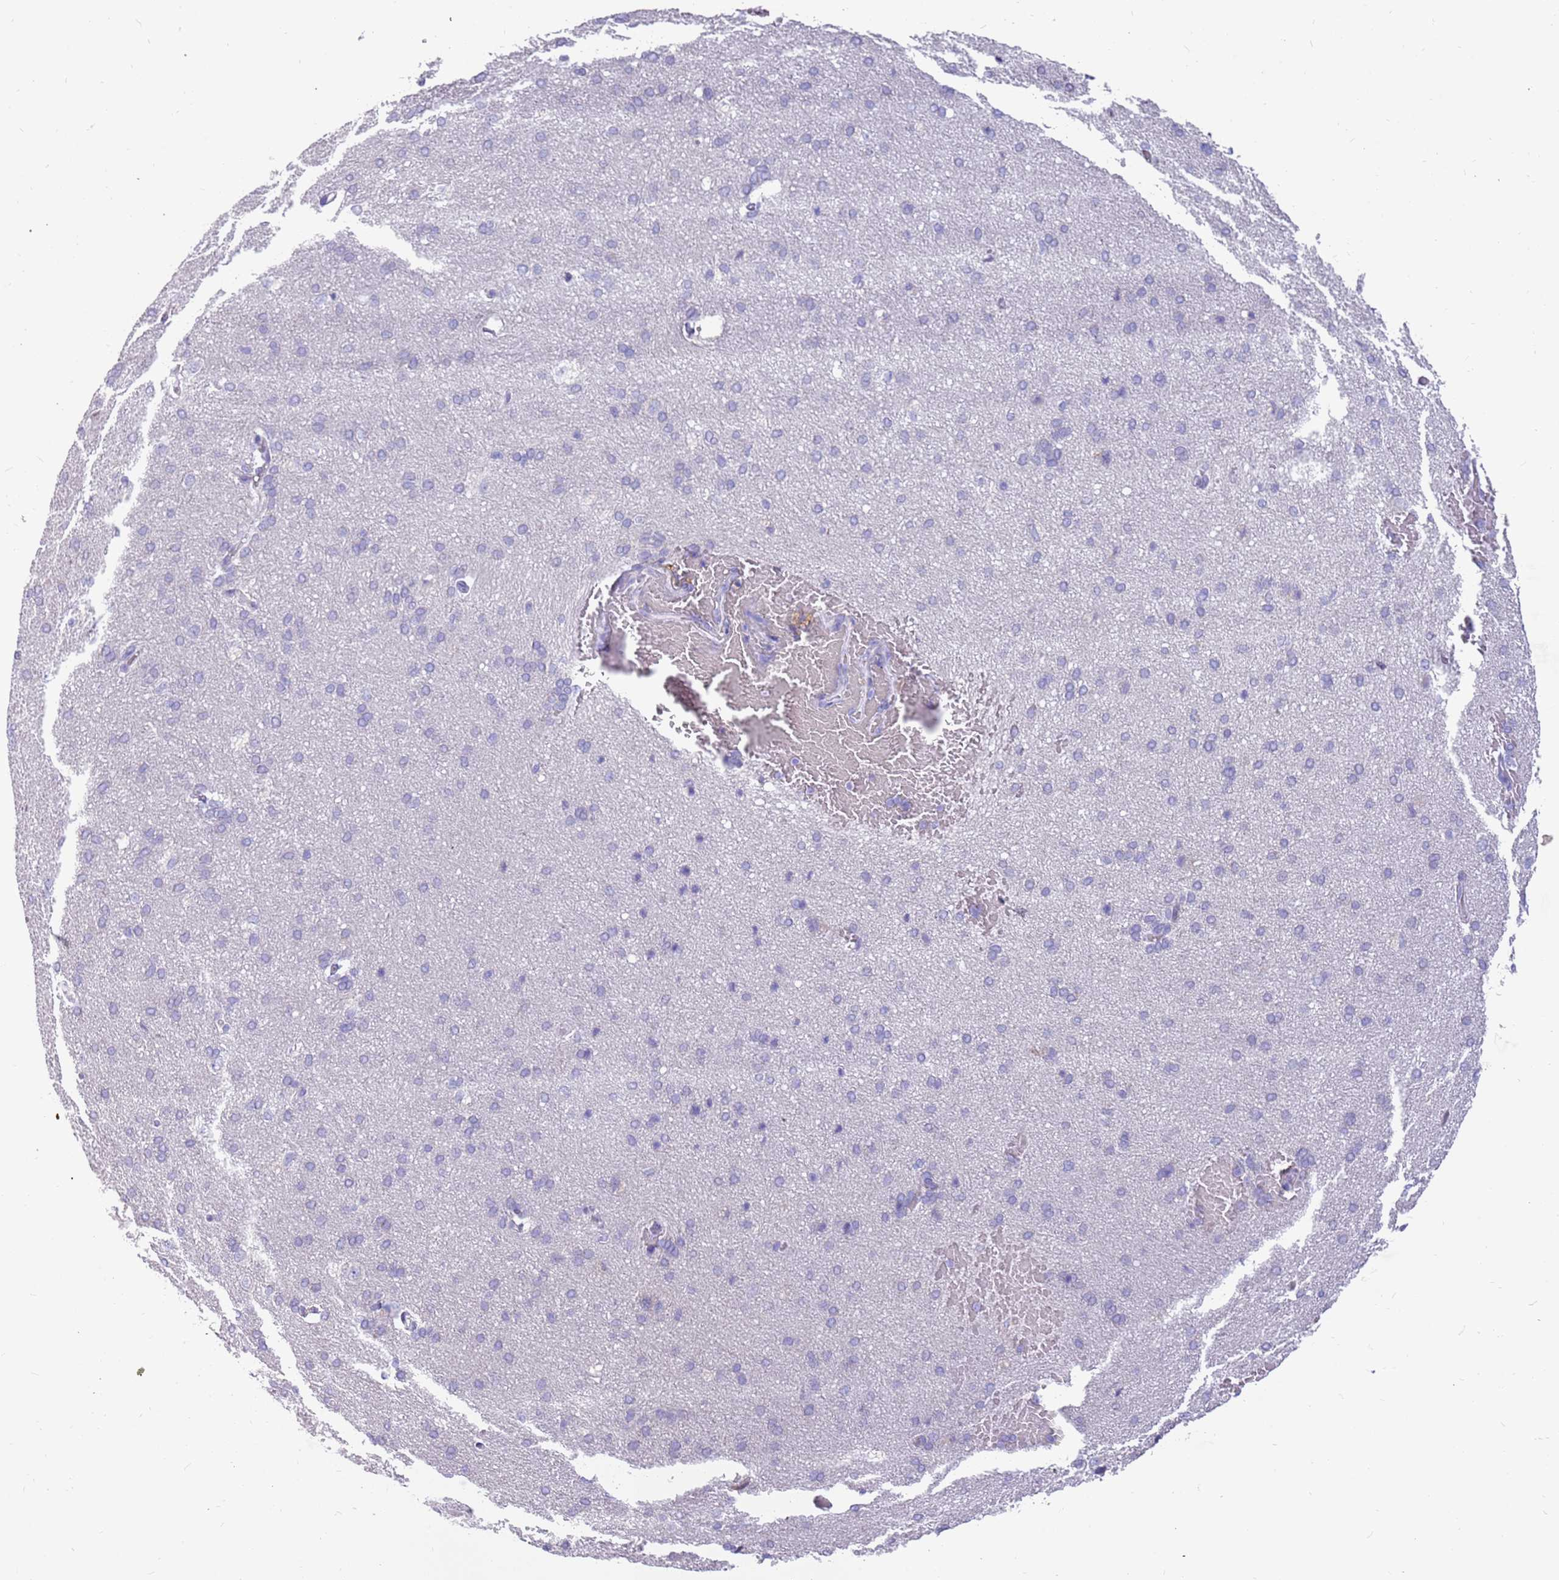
{"staining": {"intensity": "negative", "quantity": "none", "location": "none"}, "tissue": "cerebral cortex", "cell_type": "Endothelial cells", "image_type": "normal", "snomed": [{"axis": "morphology", "description": "Normal tissue, NOS"}, {"axis": "topography", "description": "Cerebral cortex"}], "caption": "This is an IHC image of benign human cerebral cortex. There is no positivity in endothelial cells.", "gene": "RHCG", "patient": {"sex": "male", "age": 62}}